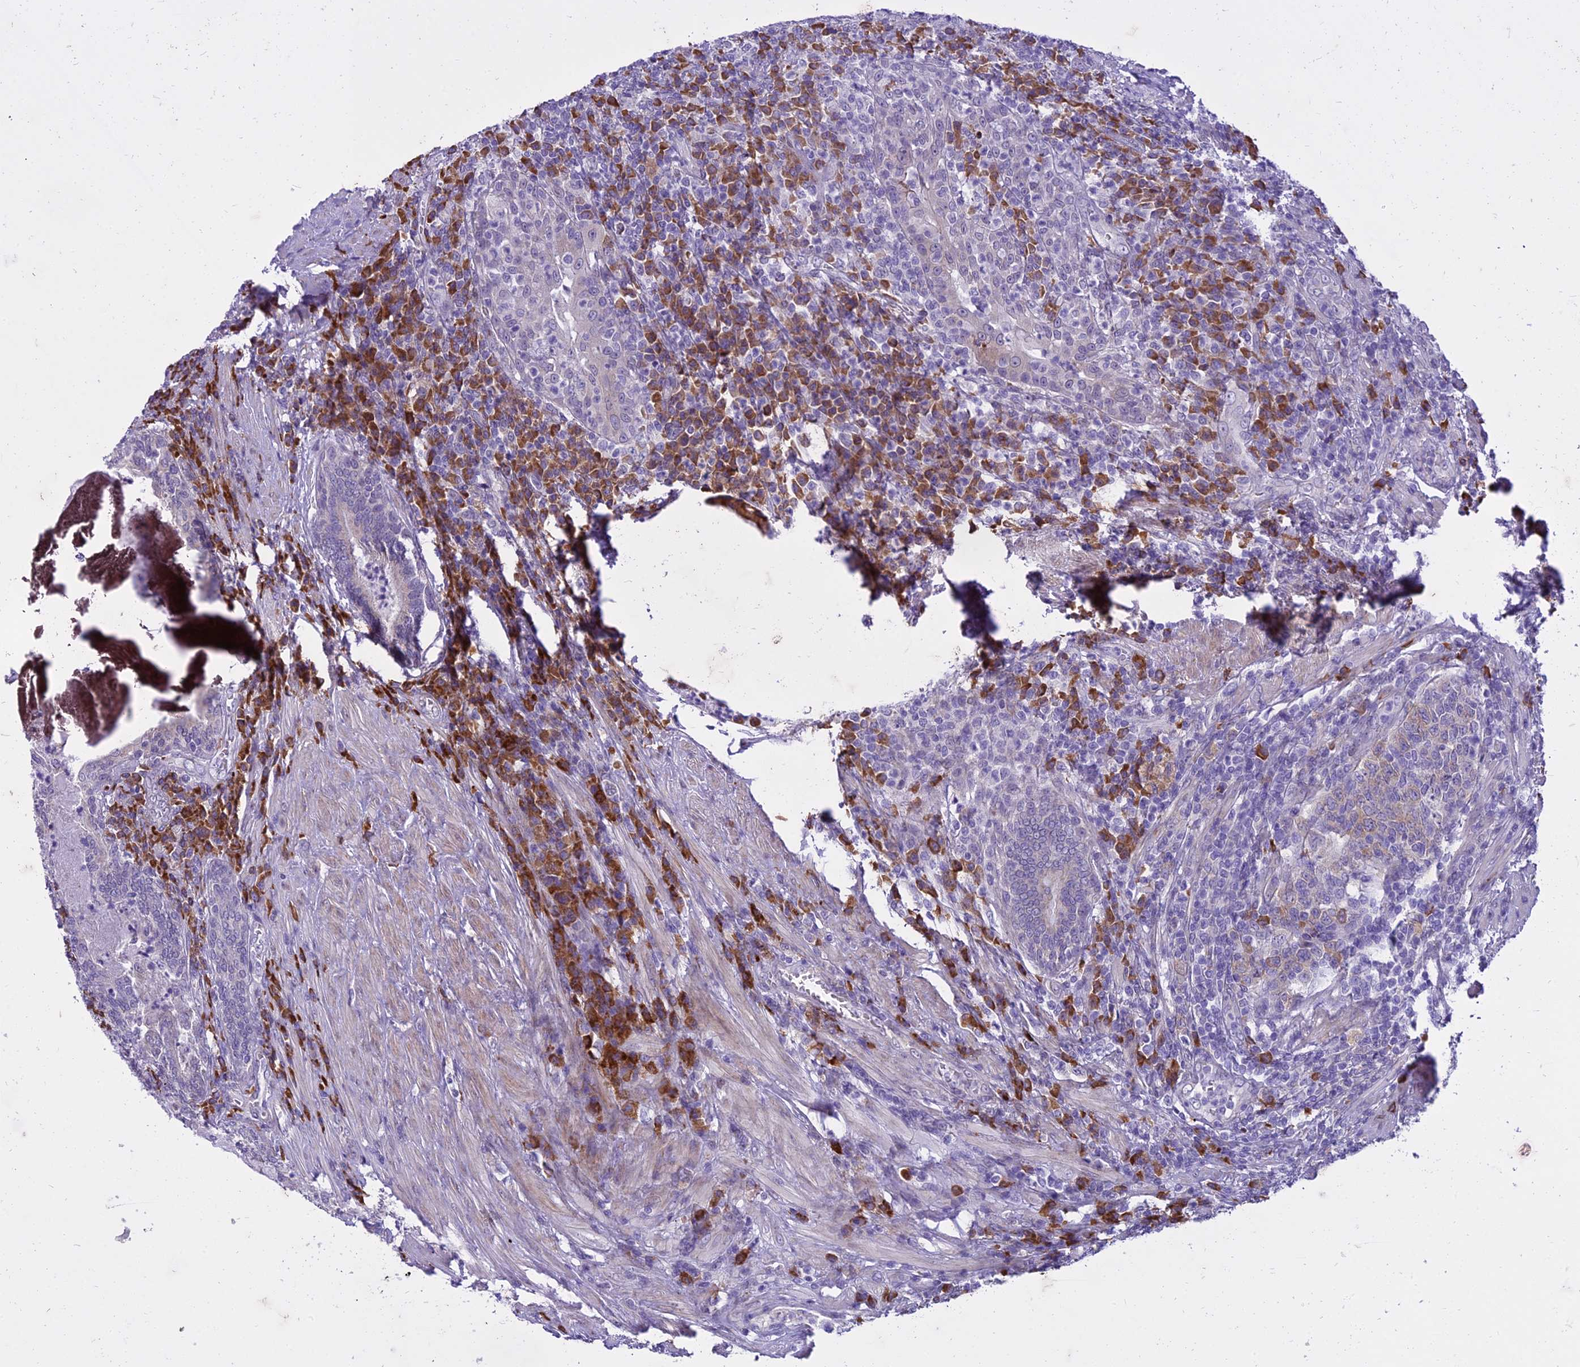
{"staining": {"intensity": "weak", "quantity": "<25%", "location": "cytoplasmic/membranous"}, "tissue": "prostate cancer", "cell_type": "Tumor cells", "image_type": "cancer", "snomed": [{"axis": "morphology", "description": "Adenocarcinoma, Low grade"}, {"axis": "topography", "description": "Prostate"}], "caption": "There is no significant staining in tumor cells of prostate low-grade adenocarcinoma.", "gene": "NEURL2", "patient": {"sex": "male", "age": 68}}